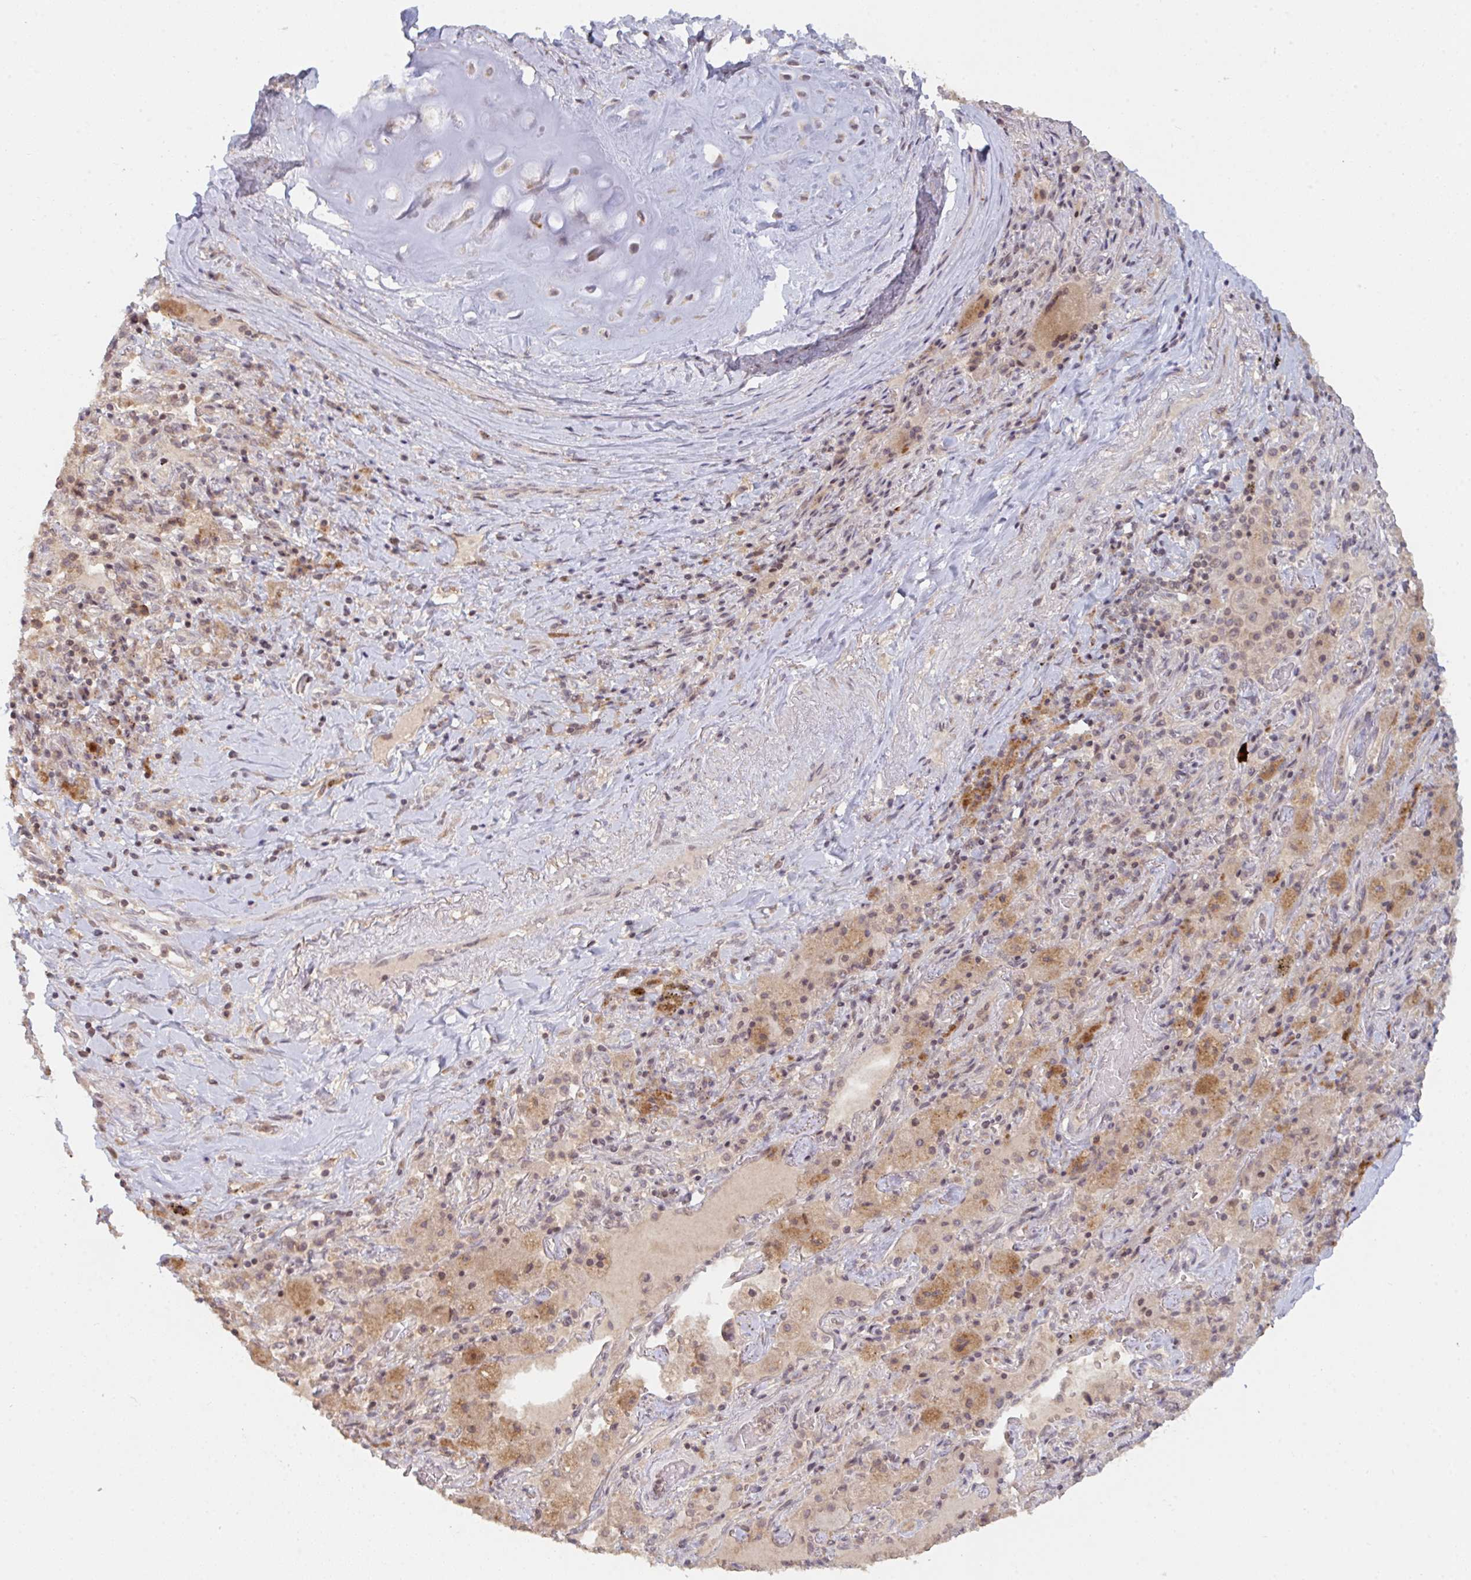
{"staining": {"intensity": "weak", "quantity": "25%-75%", "location": "cytoplasmic/membranous"}, "tissue": "soft tissue", "cell_type": "Chondrocytes", "image_type": "normal", "snomed": [{"axis": "morphology", "description": "Normal tissue, NOS"}, {"axis": "topography", "description": "Cartilage tissue"}, {"axis": "topography", "description": "Bronchus"}], "caption": "DAB (3,3'-diaminobenzidine) immunohistochemical staining of unremarkable soft tissue reveals weak cytoplasmic/membranous protein staining in about 25%-75% of chondrocytes.", "gene": "DCST1", "patient": {"sex": "male", "age": 64}}